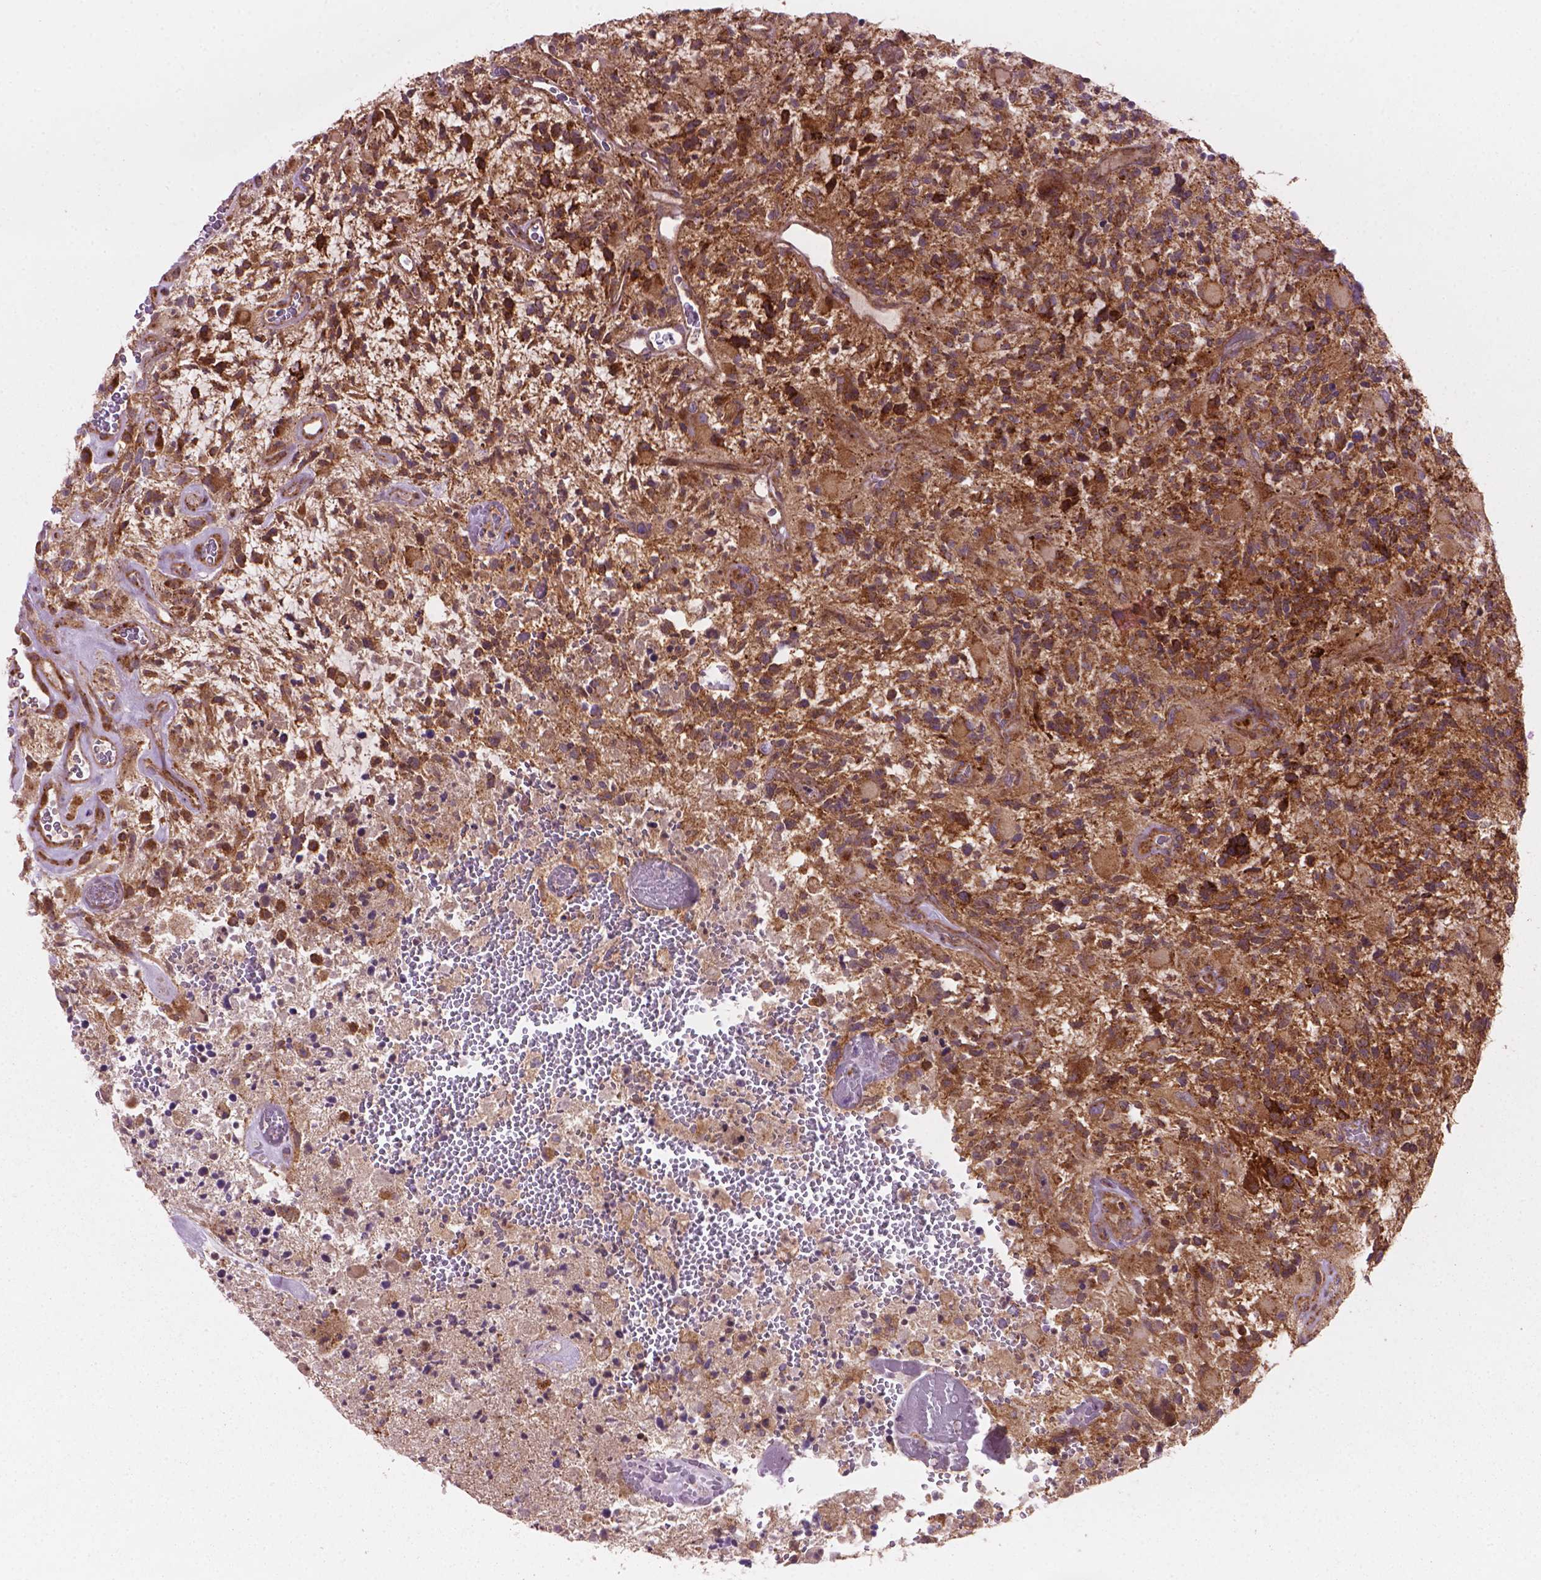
{"staining": {"intensity": "moderate", "quantity": ">75%", "location": "cytoplasmic/membranous"}, "tissue": "glioma", "cell_type": "Tumor cells", "image_type": "cancer", "snomed": [{"axis": "morphology", "description": "Glioma, malignant, High grade"}, {"axis": "topography", "description": "Brain"}], "caption": "A brown stain highlights moderate cytoplasmic/membranous staining of a protein in glioma tumor cells. (DAB IHC, brown staining for protein, blue staining for nuclei).", "gene": "VARS2", "patient": {"sex": "female", "age": 71}}